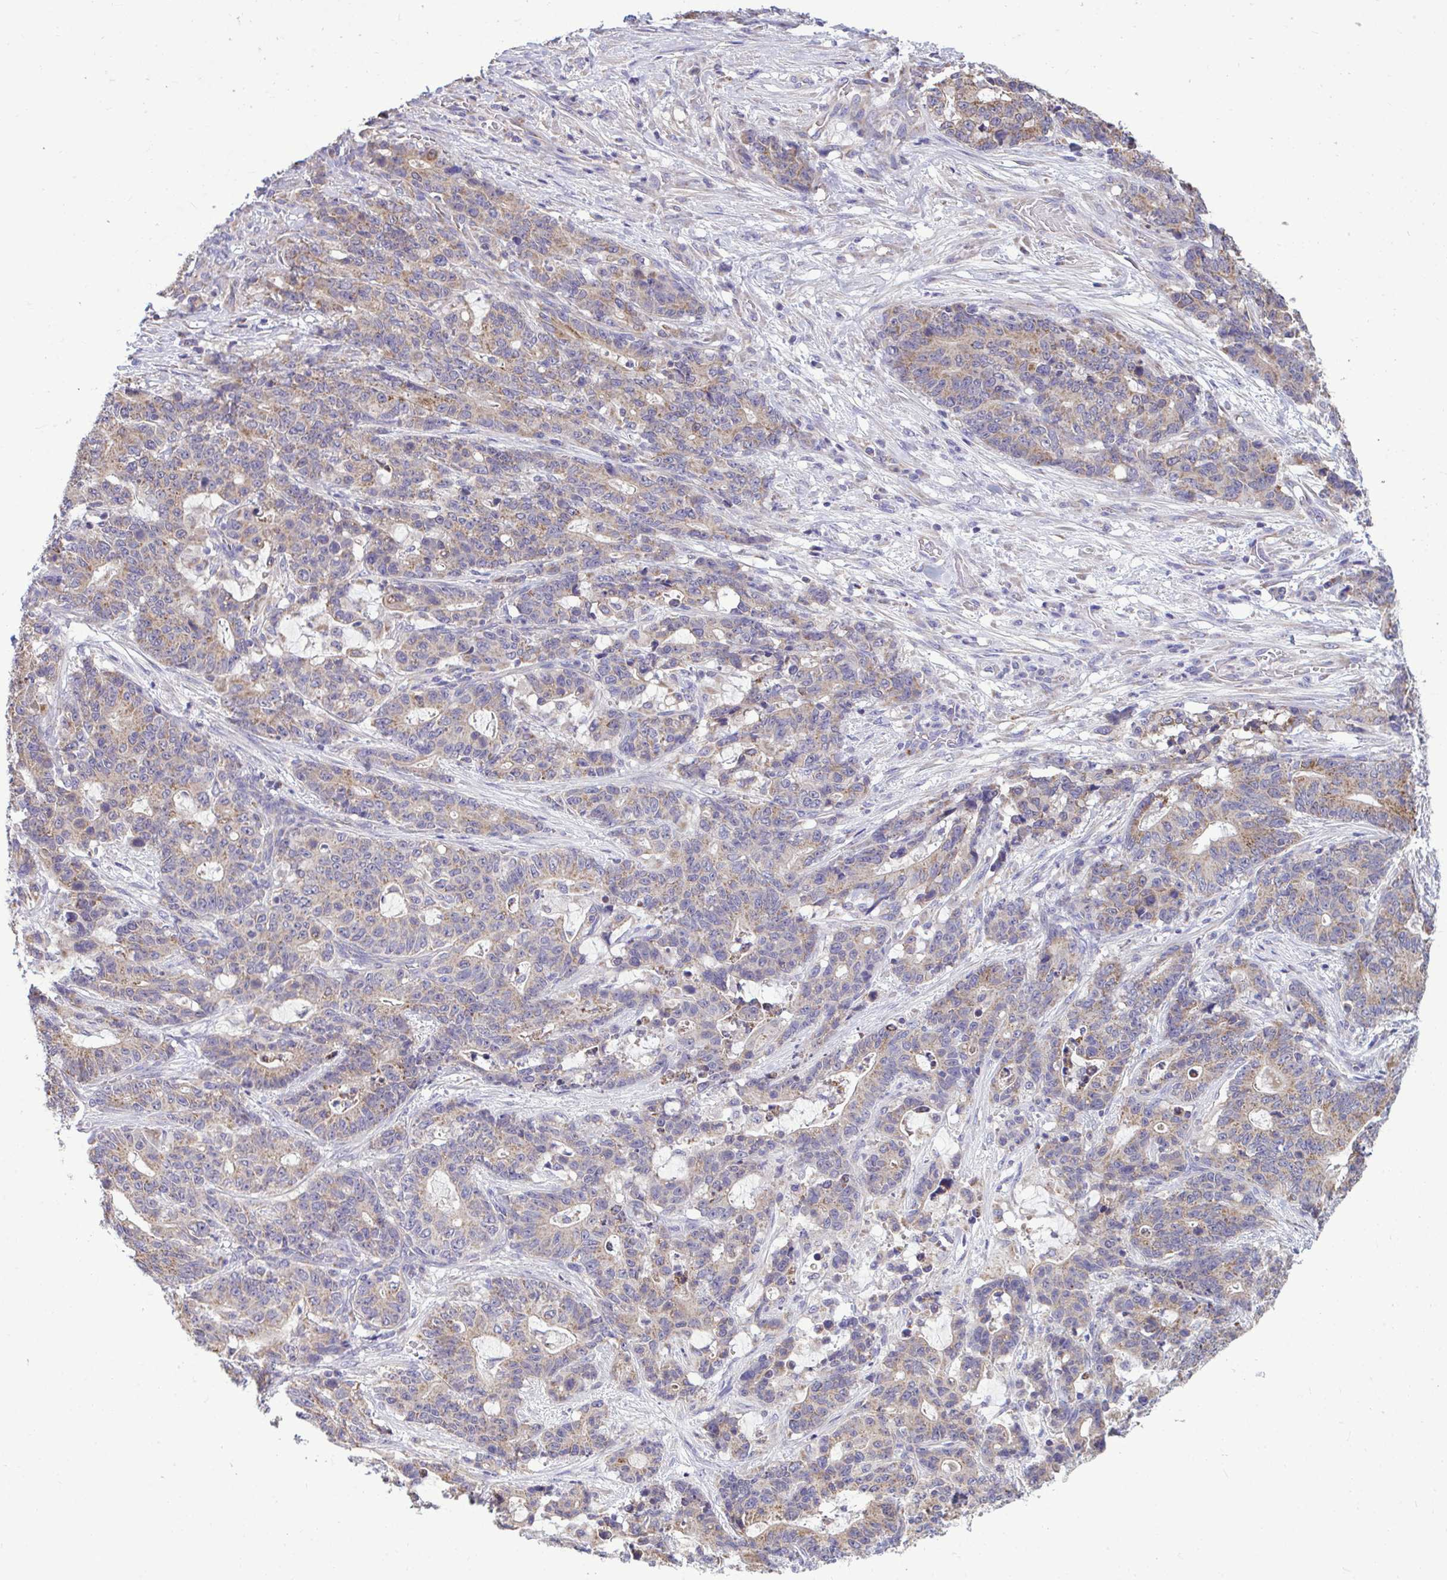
{"staining": {"intensity": "weak", "quantity": ">75%", "location": "cytoplasmic/membranous"}, "tissue": "stomach cancer", "cell_type": "Tumor cells", "image_type": "cancer", "snomed": [{"axis": "morphology", "description": "Normal tissue, NOS"}, {"axis": "morphology", "description": "Adenocarcinoma, NOS"}, {"axis": "topography", "description": "Stomach"}], "caption": "Weak cytoplasmic/membranous protein staining is seen in approximately >75% of tumor cells in stomach adenocarcinoma.", "gene": "SARS2", "patient": {"sex": "female", "age": 64}}